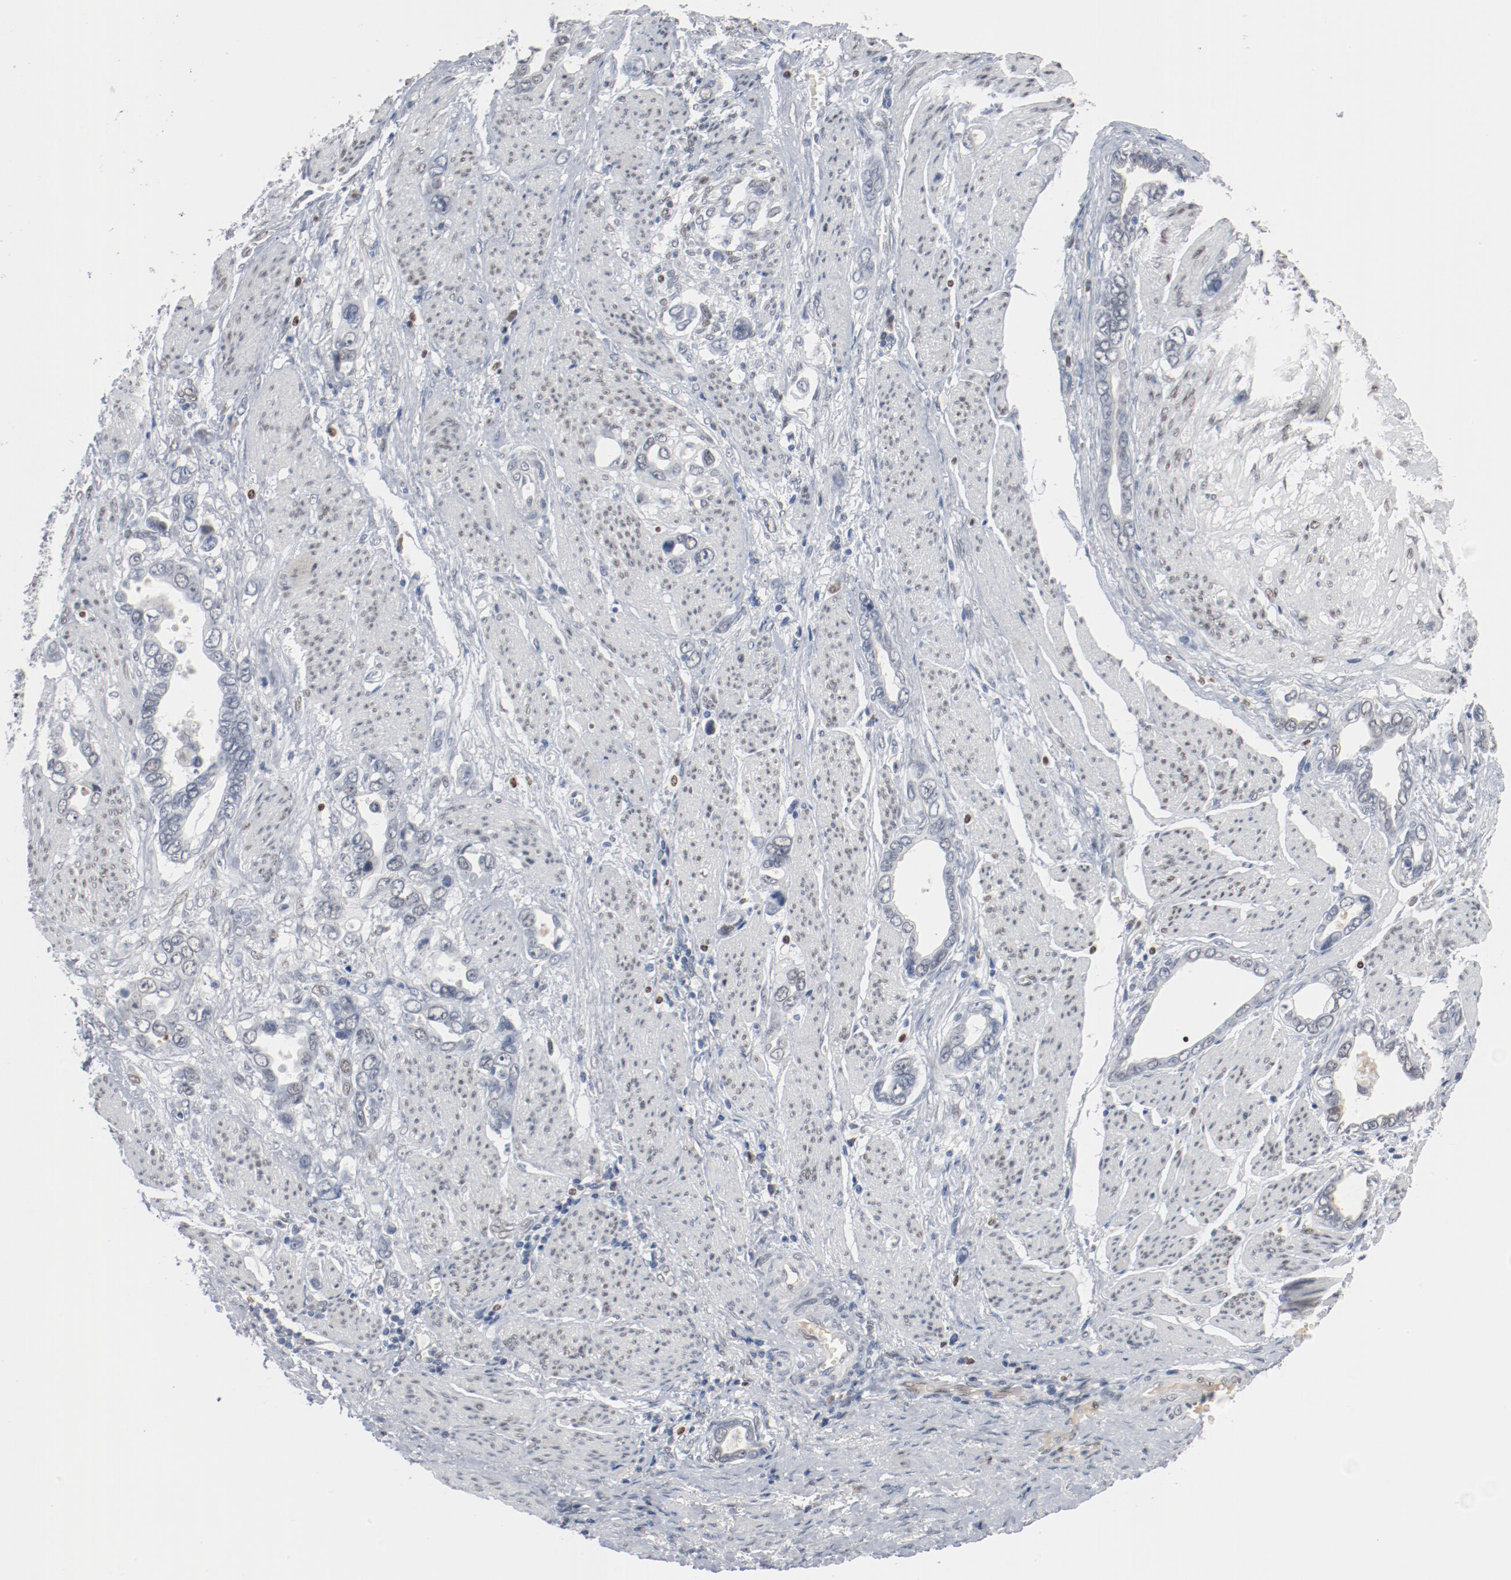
{"staining": {"intensity": "negative", "quantity": "none", "location": "none"}, "tissue": "stomach cancer", "cell_type": "Tumor cells", "image_type": "cancer", "snomed": [{"axis": "morphology", "description": "Adenocarcinoma, NOS"}, {"axis": "topography", "description": "Stomach"}], "caption": "This histopathology image is of adenocarcinoma (stomach) stained with immunohistochemistry (IHC) to label a protein in brown with the nuclei are counter-stained blue. There is no expression in tumor cells. (IHC, brightfield microscopy, high magnification).", "gene": "FOXP1", "patient": {"sex": "male", "age": 78}}